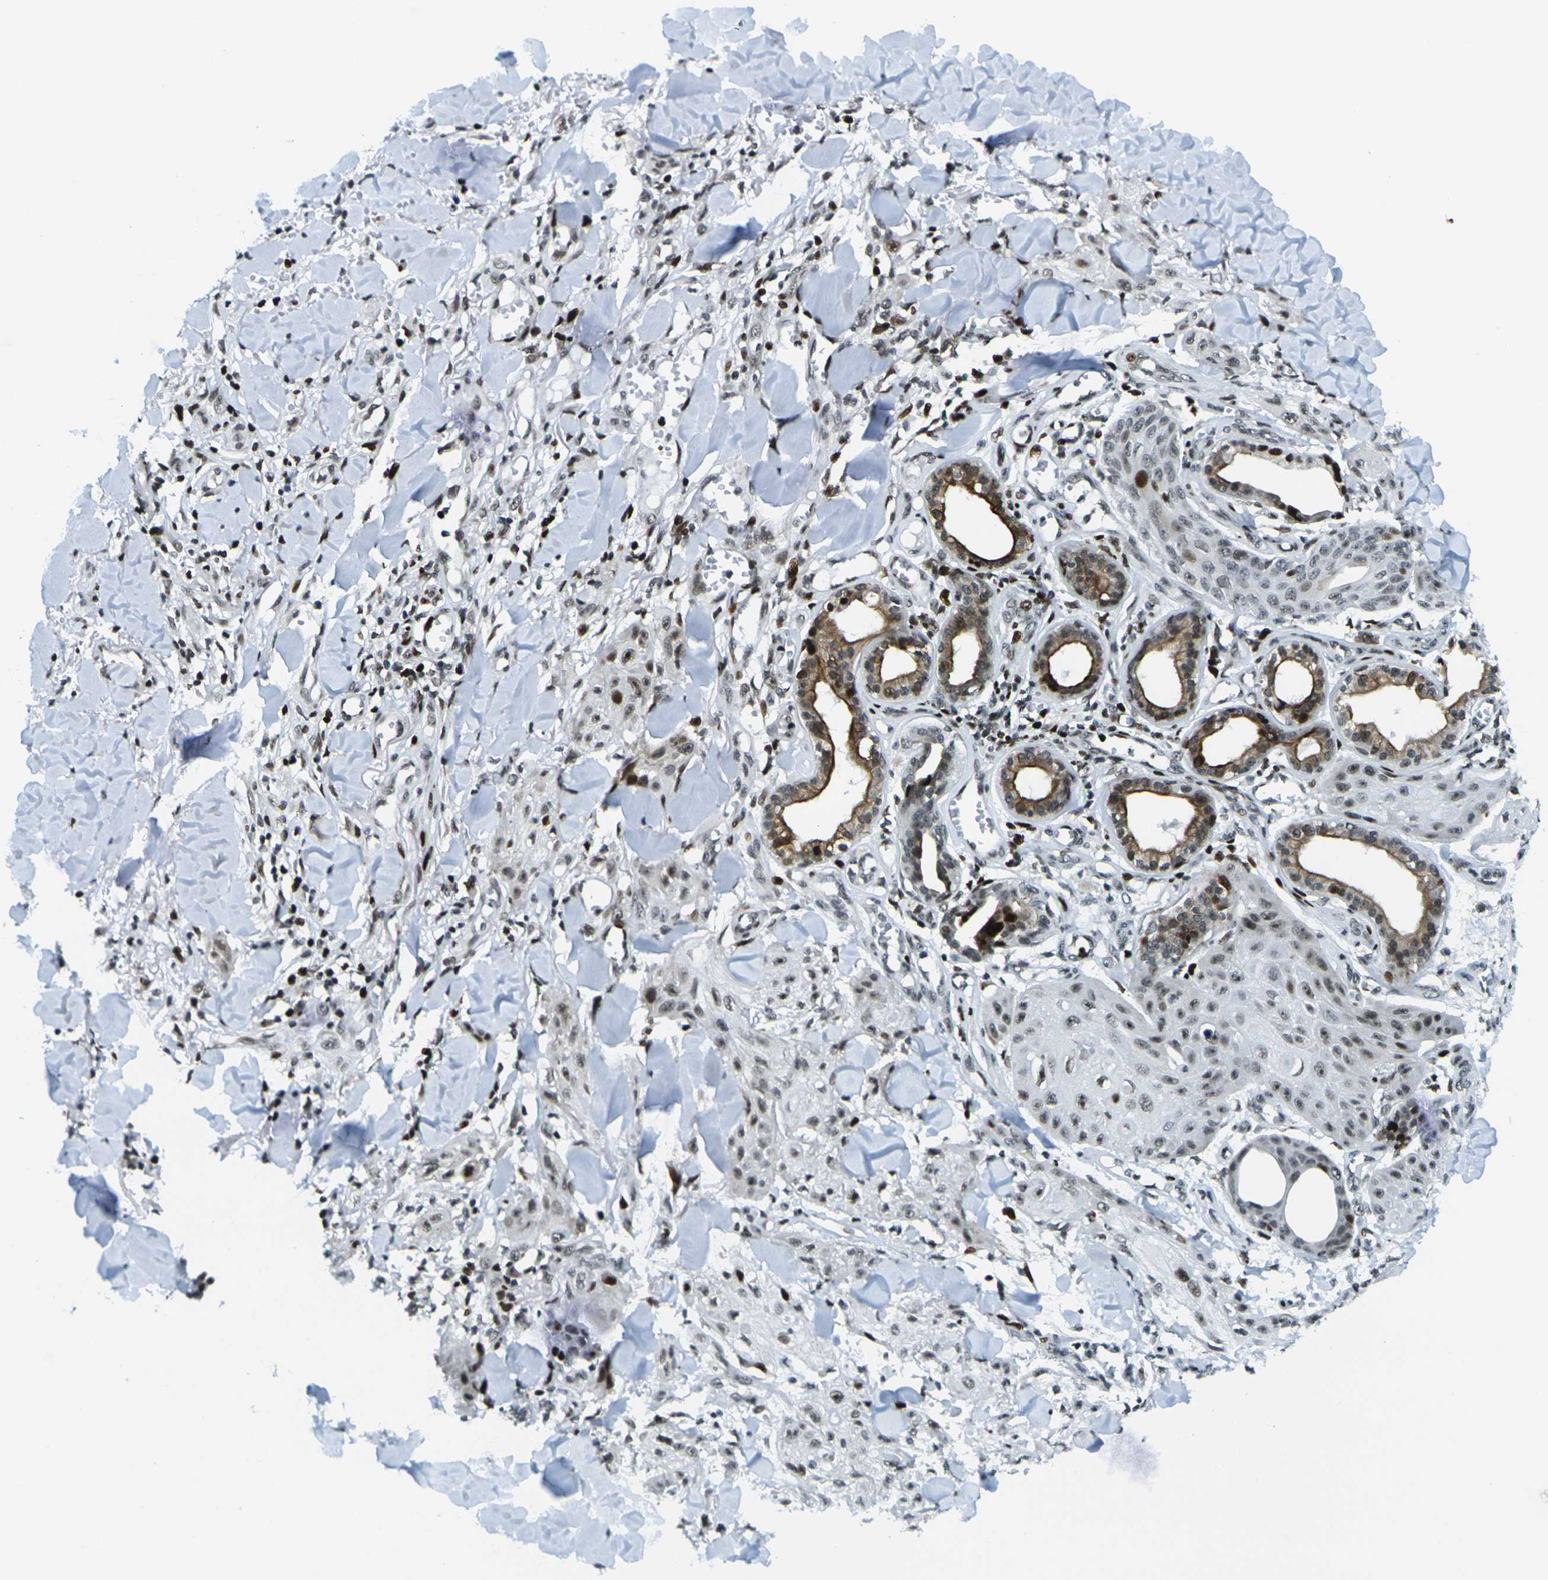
{"staining": {"intensity": "moderate", "quantity": ">75%", "location": "nuclear"}, "tissue": "skin cancer", "cell_type": "Tumor cells", "image_type": "cancer", "snomed": [{"axis": "morphology", "description": "Squamous cell carcinoma, NOS"}, {"axis": "topography", "description": "Skin"}], "caption": "Immunohistochemical staining of human skin cancer displays medium levels of moderate nuclear staining in about >75% of tumor cells.", "gene": "H3-3A", "patient": {"sex": "male", "age": 74}}